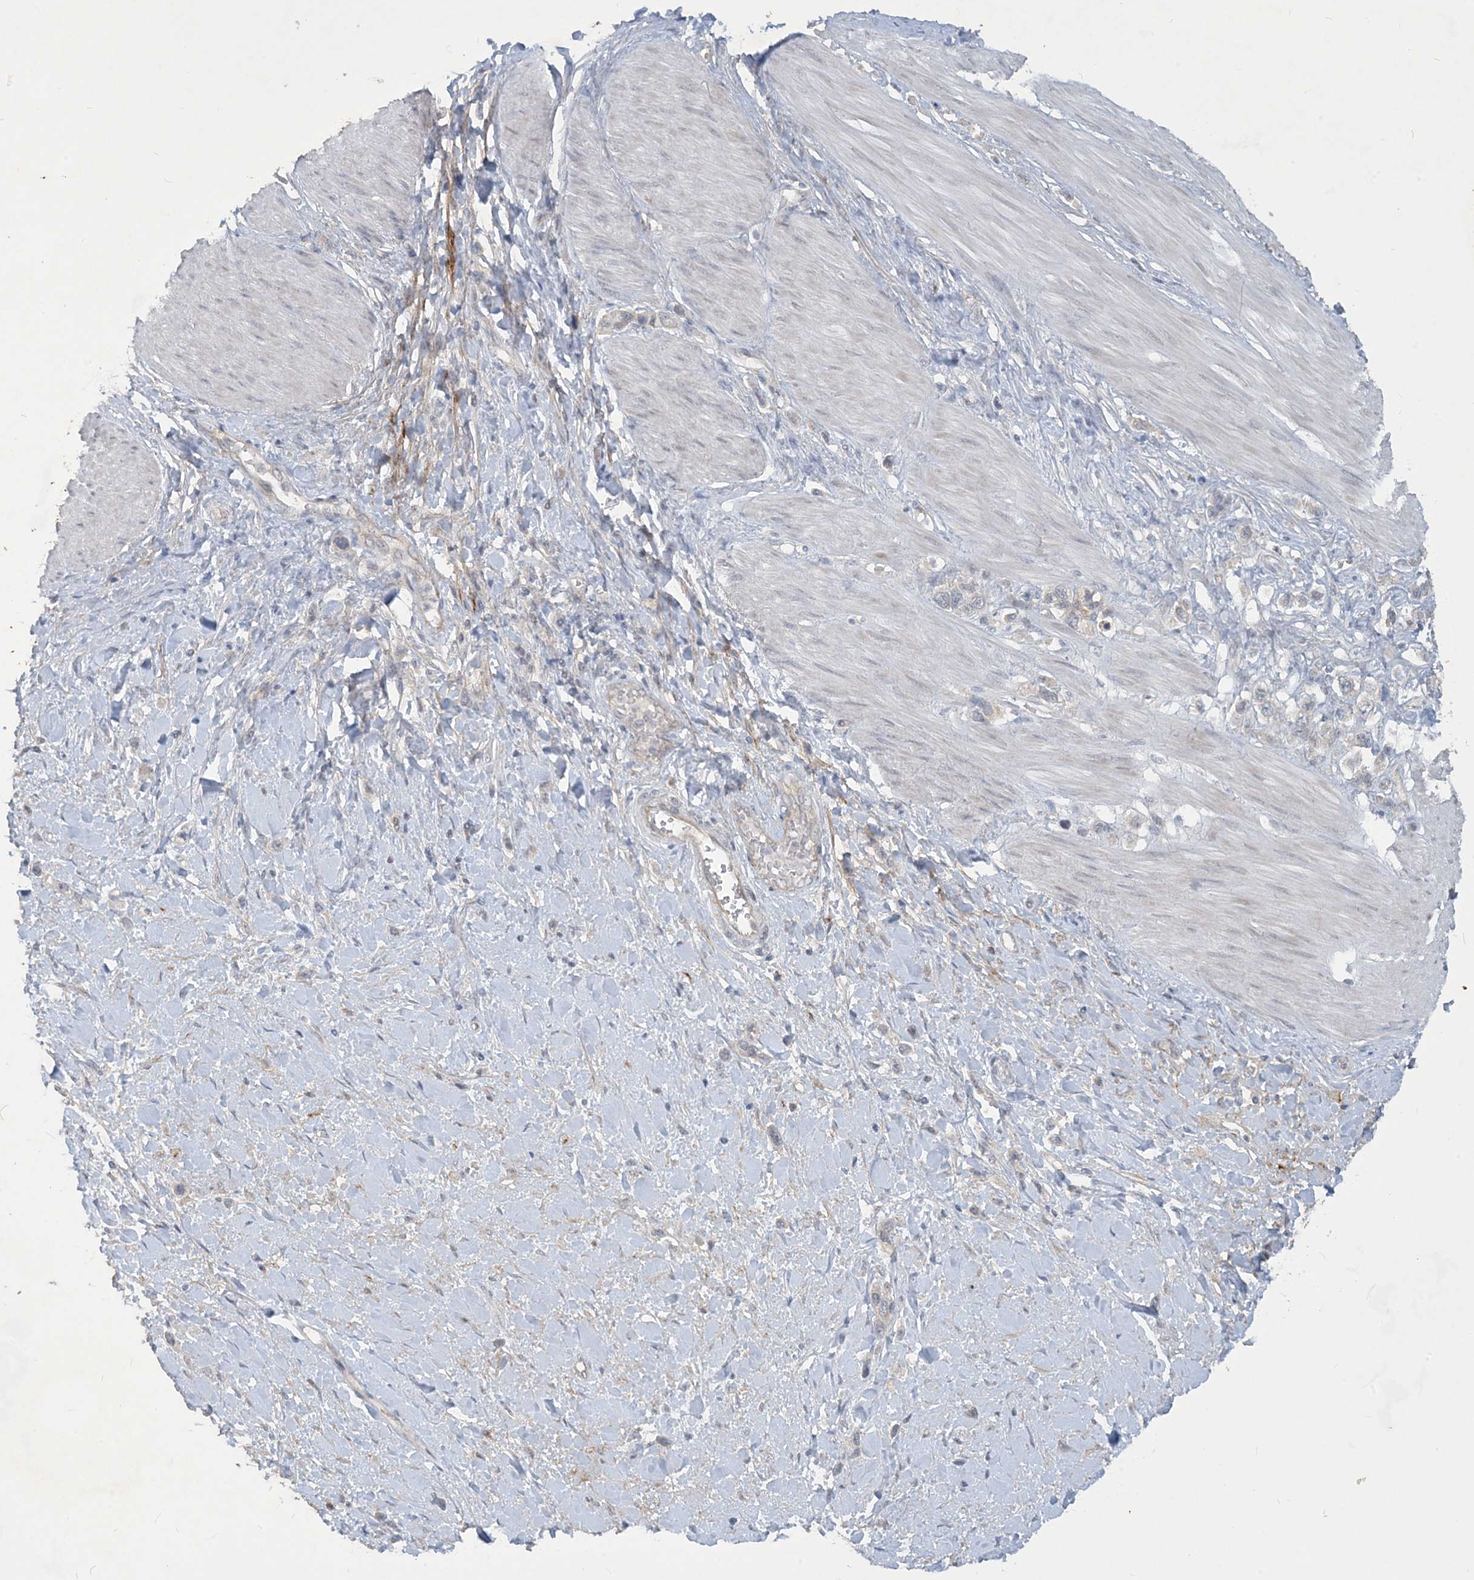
{"staining": {"intensity": "negative", "quantity": "none", "location": "none"}, "tissue": "stomach cancer", "cell_type": "Tumor cells", "image_type": "cancer", "snomed": [{"axis": "morphology", "description": "Adenocarcinoma, NOS"}, {"axis": "topography", "description": "Stomach"}], "caption": "The IHC micrograph has no significant staining in tumor cells of stomach adenocarcinoma tissue.", "gene": "CDS1", "patient": {"sex": "female", "age": 65}}